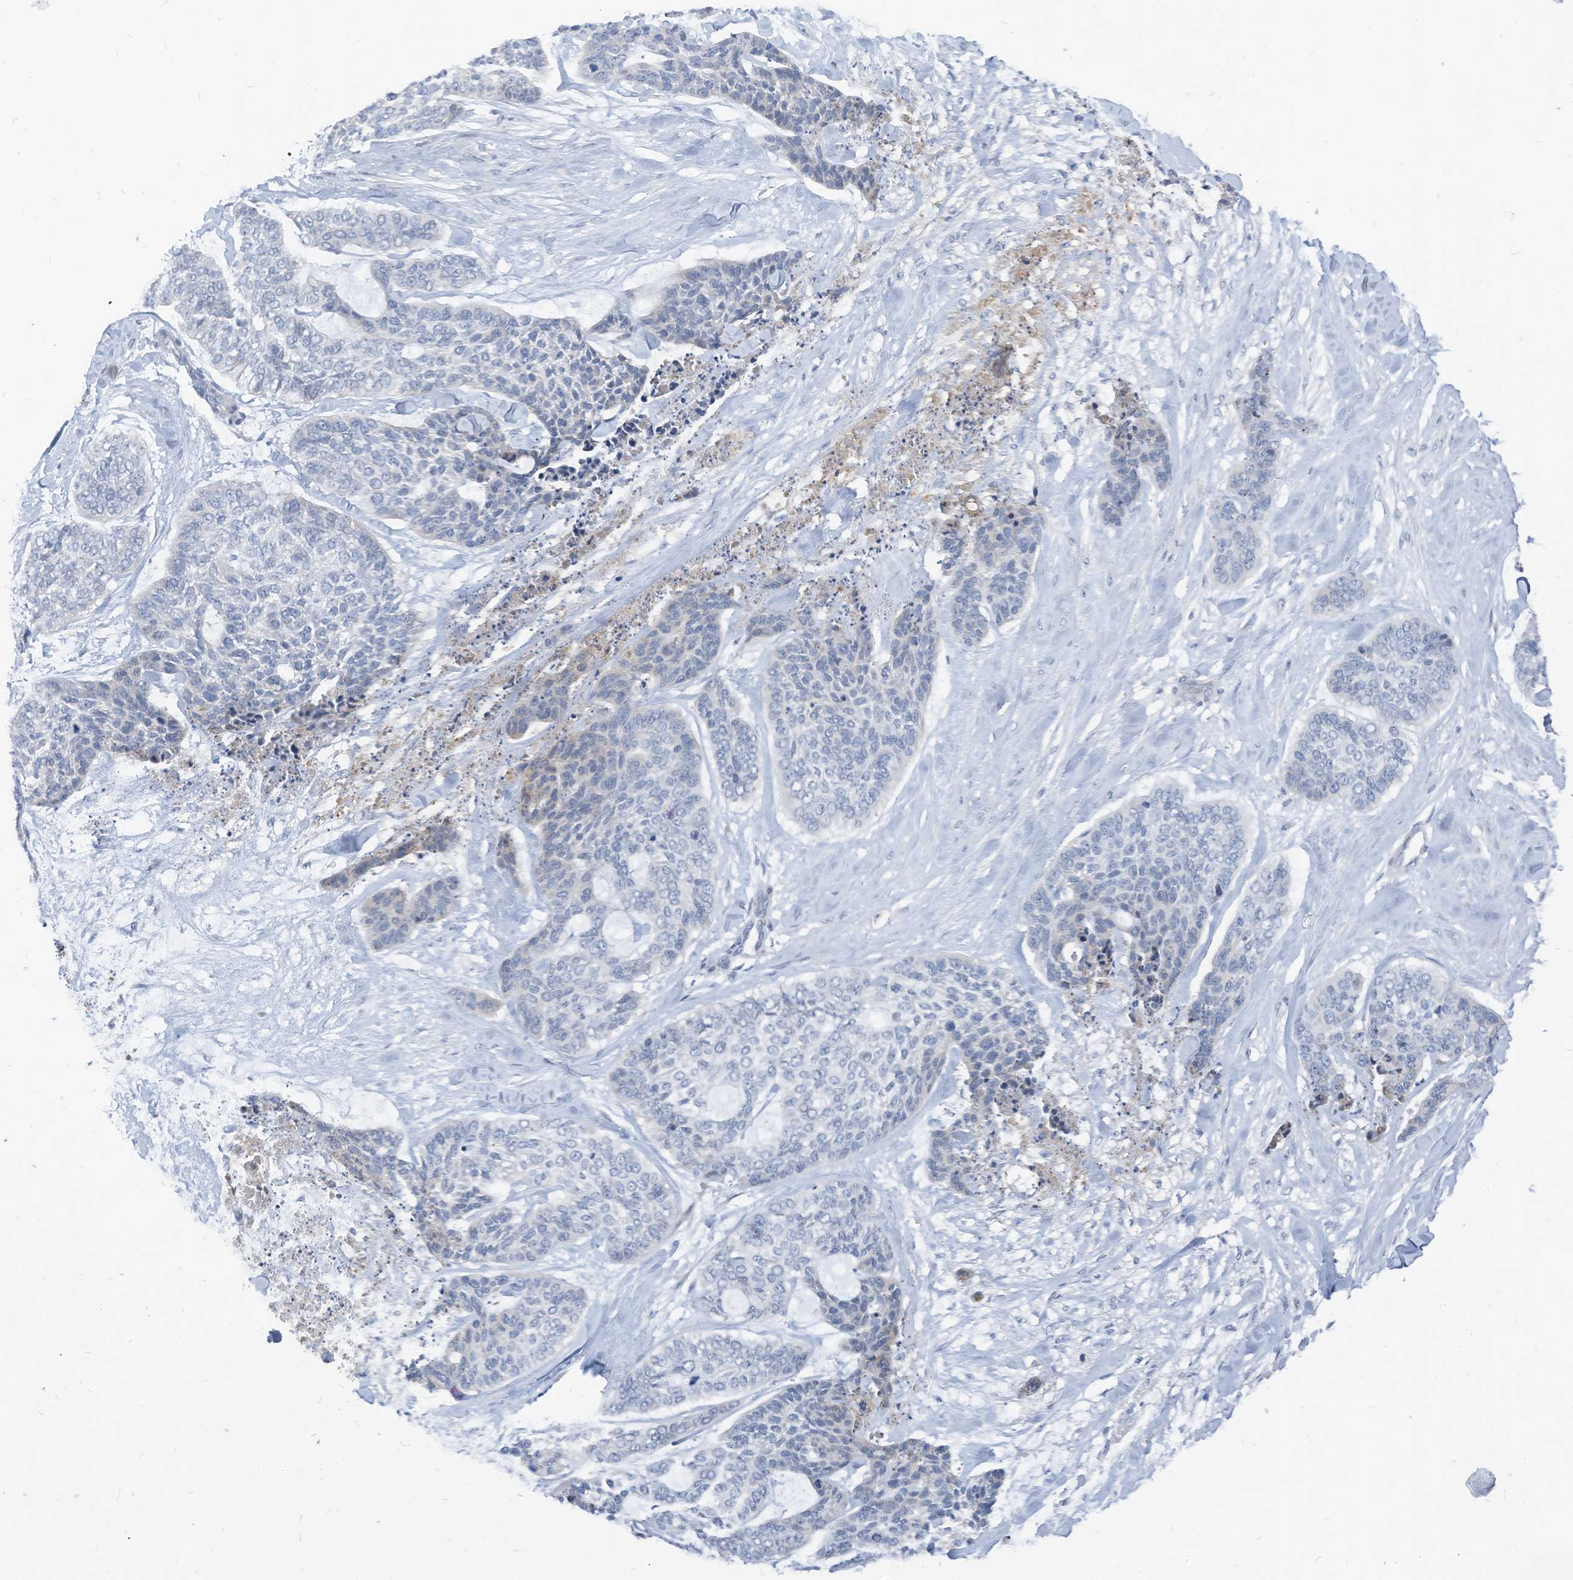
{"staining": {"intensity": "negative", "quantity": "none", "location": "none"}, "tissue": "skin cancer", "cell_type": "Tumor cells", "image_type": "cancer", "snomed": [{"axis": "morphology", "description": "Basal cell carcinoma"}, {"axis": "topography", "description": "Skin"}], "caption": "This is an immunohistochemistry (IHC) photomicrograph of skin cancer (basal cell carcinoma). There is no expression in tumor cells.", "gene": "LDAH", "patient": {"sex": "female", "age": 64}}